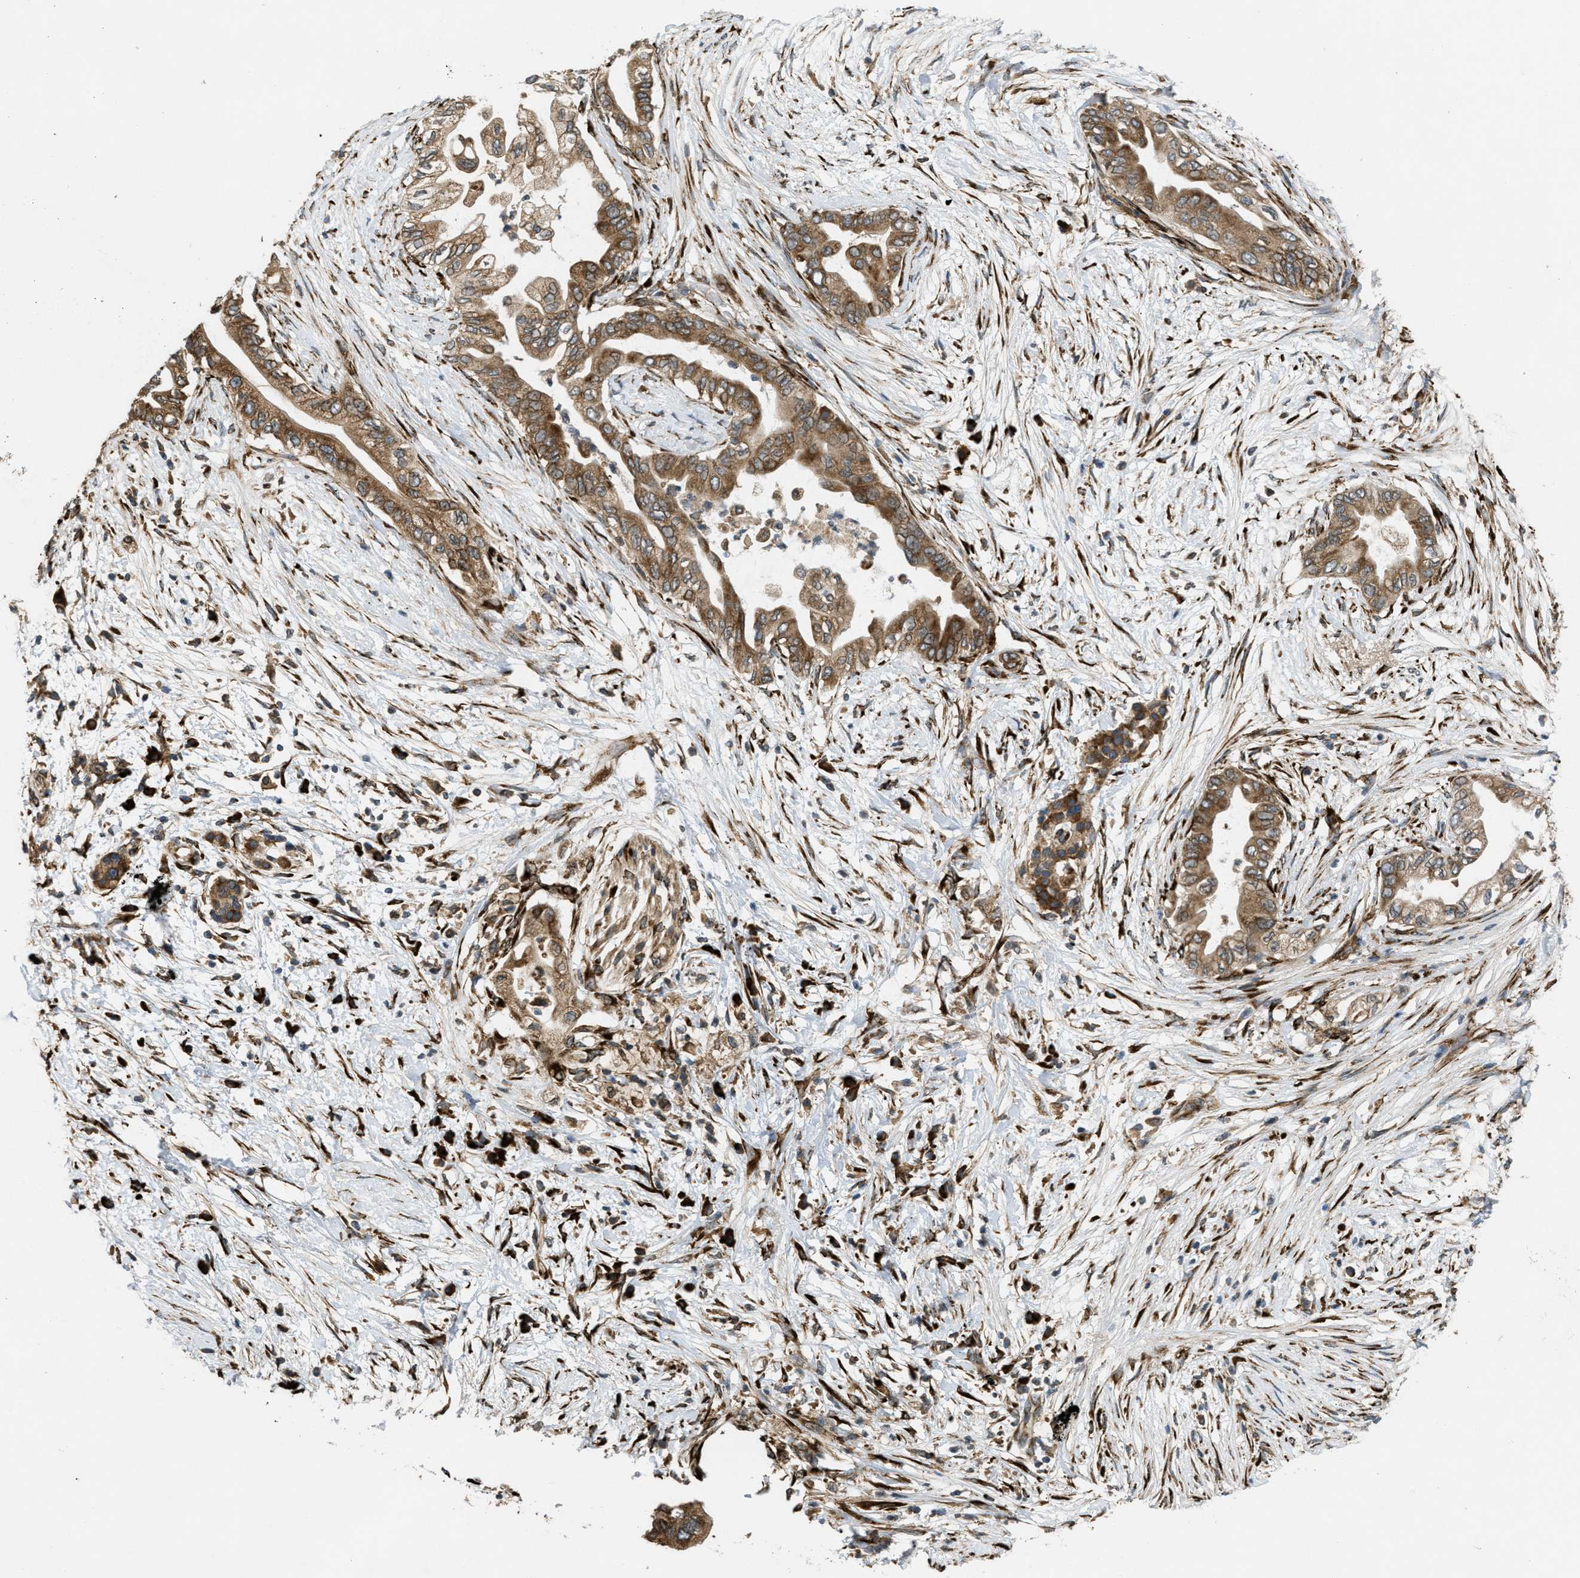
{"staining": {"intensity": "moderate", "quantity": ">75%", "location": "cytoplasmic/membranous"}, "tissue": "pancreatic cancer", "cell_type": "Tumor cells", "image_type": "cancer", "snomed": [{"axis": "morphology", "description": "Normal tissue, NOS"}, {"axis": "morphology", "description": "Adenocarcinoma, NOS"}, {"axis": "topography", "description": "Pancreas"}, {"axis": "topography", "description": "Duodenum"}], "caption": "Brown immunohistochemical staining in pancreatic adenocarcinoma reveals moderate cytoplasmic/membranous staining in about >75% of tumor cells.", "gene": "PCDH18", "patient": {"sex": "female", "age": 60}}